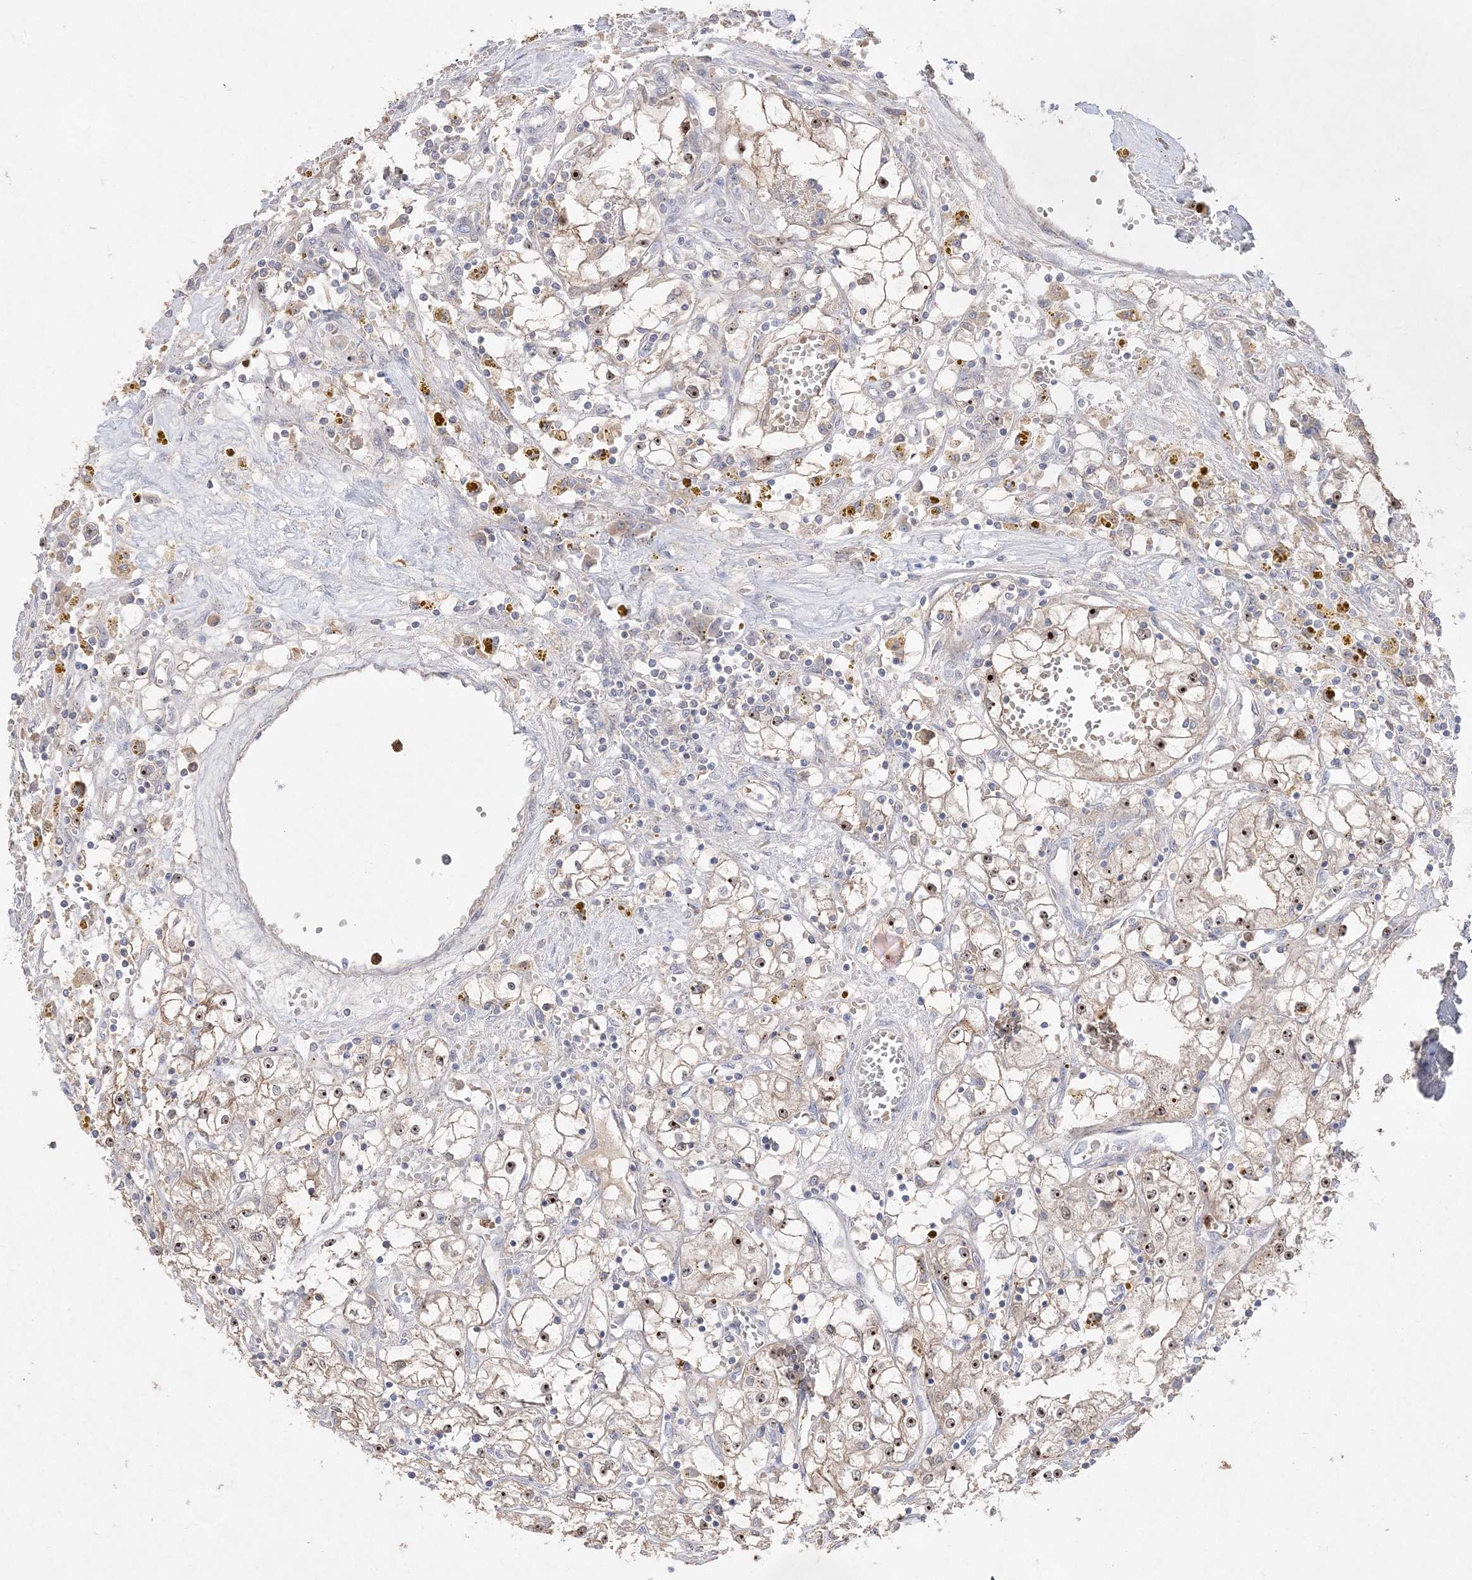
{"staining": {"intensity": "moderate", "quantity": "25%-75%", "location": "nuclear"}, "tissue": "renal cancer", "cell_type": "Tumor cells", "image_type": "cancer", "snomed": [{"axis": "morphology", "description": "Adenocarcinoma, NOS"}, {"axis": "topography", "description": "Kidney"}], "caption": "The image displays a brown stain indicating the presence of a protein in the nuclear of tumor cells in renal adenocarcinoma.", "gene": "NOP16", "patient": {"sex": "male", "age": 56}}